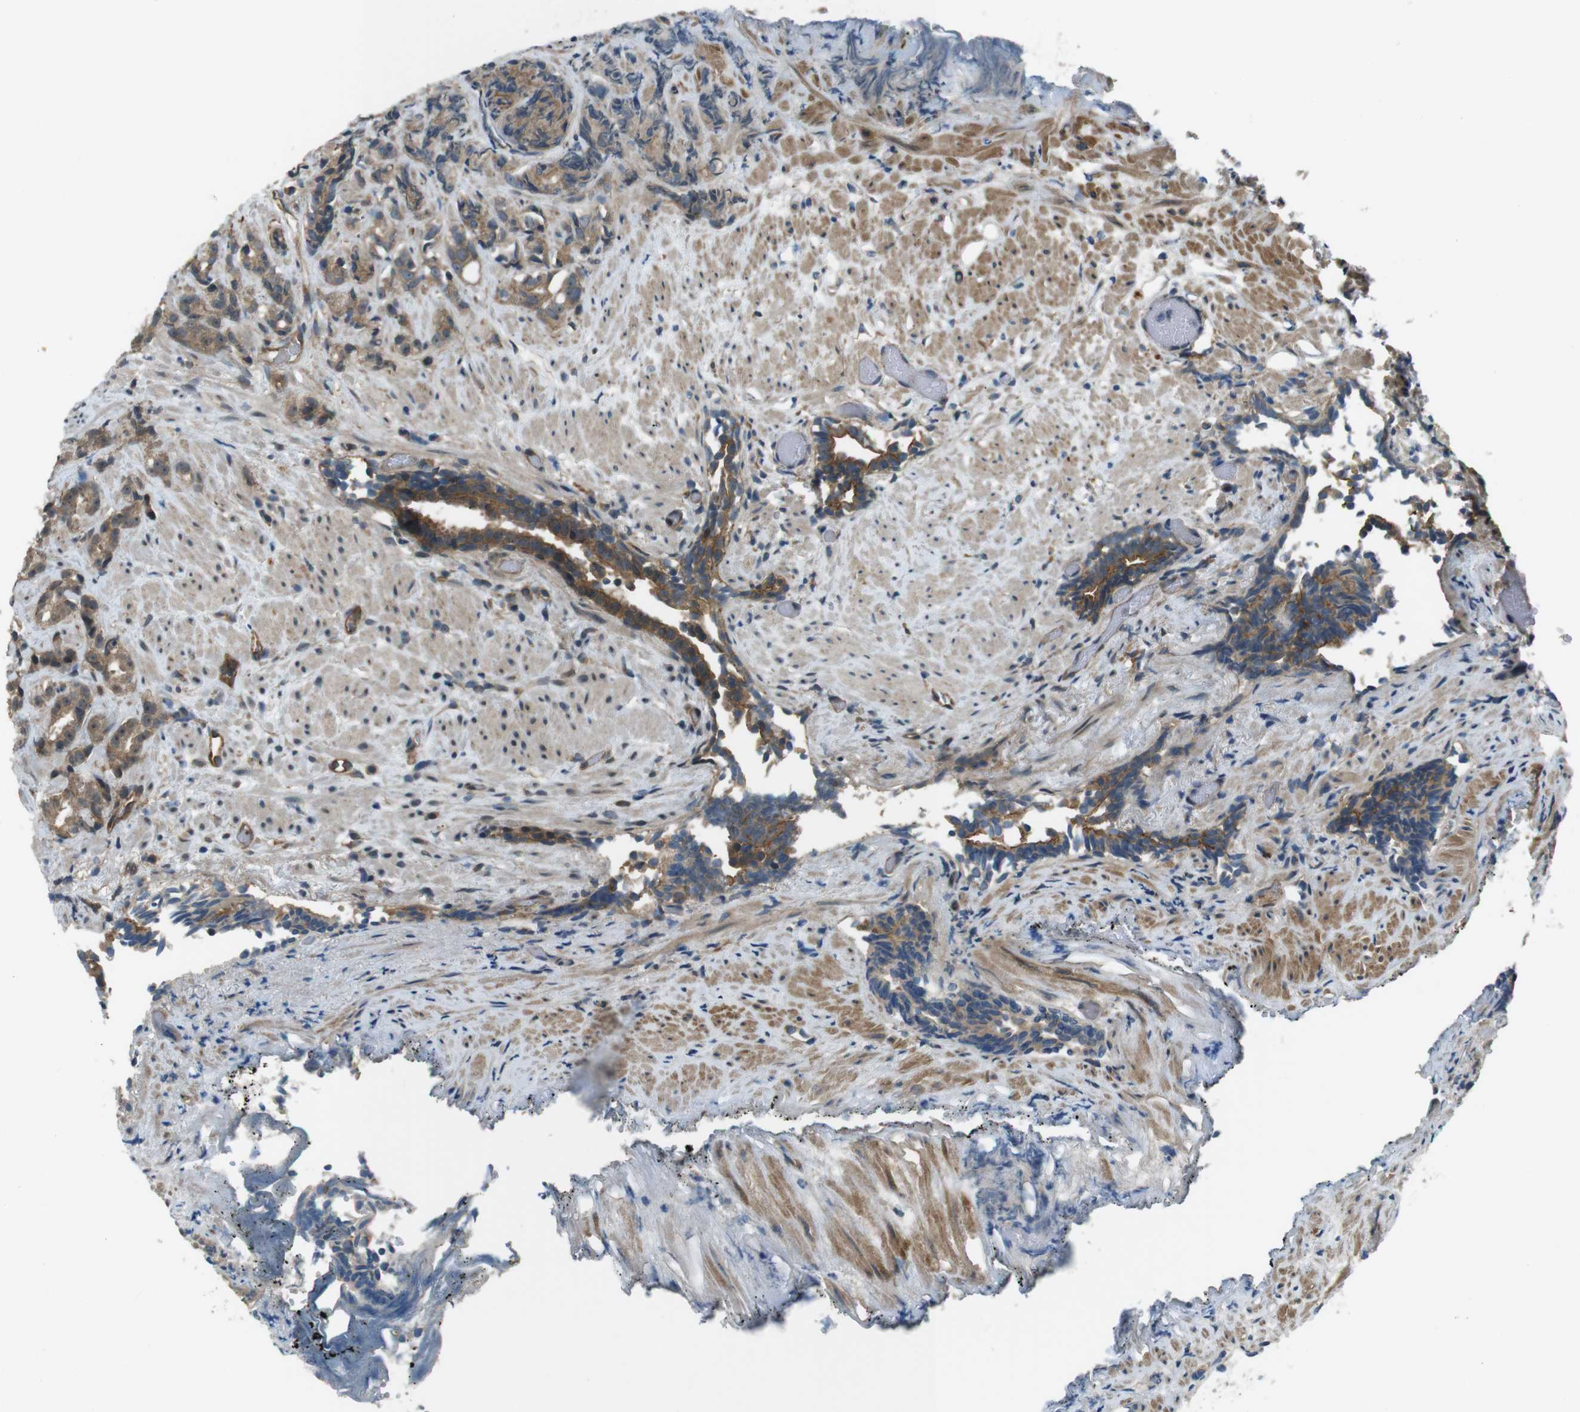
{"staining": {"intensity": "moderate", "quantity": ">75%", "location": "cytoplasmic/membranous,nuclear"}, "tissue": "prostate cancer", "cell_type": "Tumor cells", "image_type": "cancer", "snomed": [{"axis": "morphology", "description": "Adenocarcinoma, Low grade"}, {"axis": "topography", "description": "Prostate"}], "caption": "Prostate cancer (low-grade adenocarcinoma) stained with a brown dye demonstrates moderate cytoplasmic/membranous and nuclear positive staining in approximately >75% of tumor cells.", "gene": "TIAM2", "patient": {"sex": "male", "age": 89}}